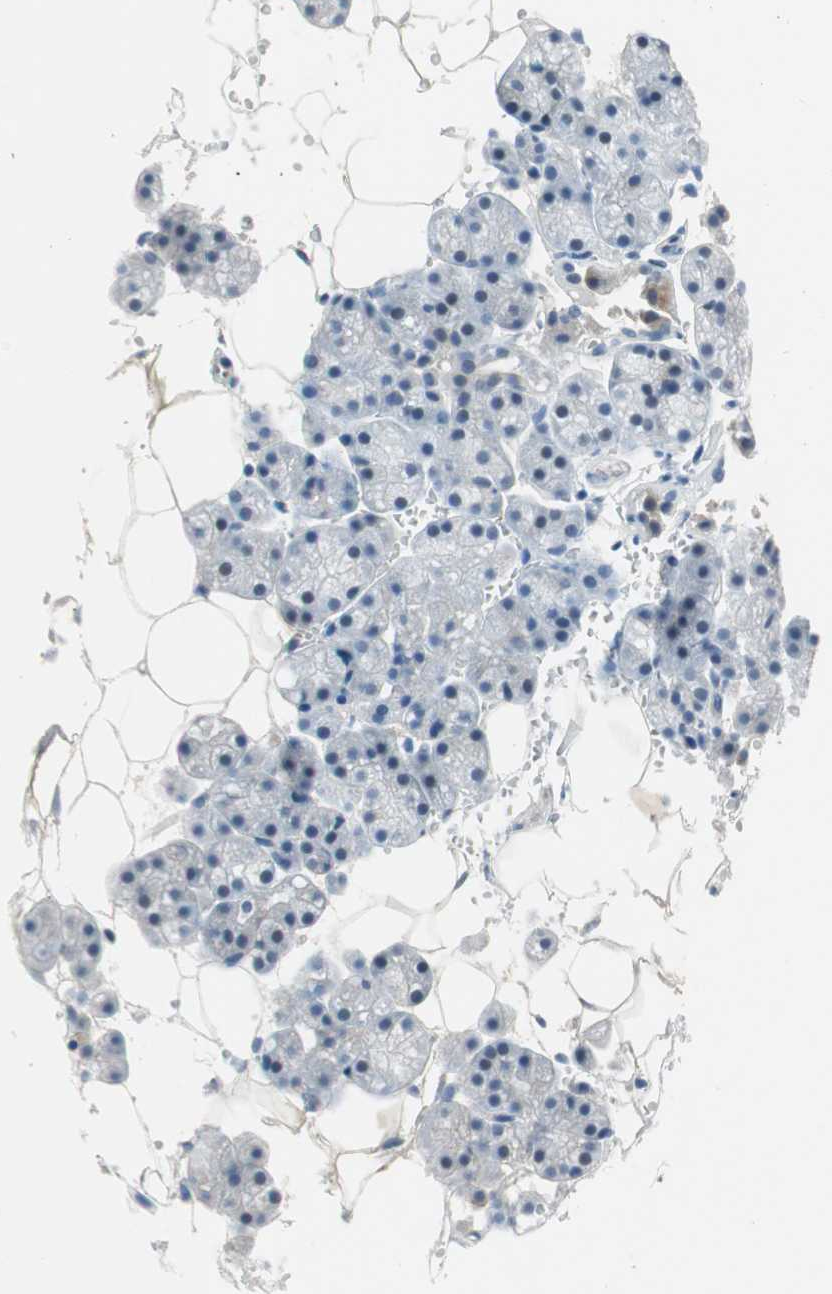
{"staining": {"intensity": "weak", "quantity": "<25%", "location": "cytoplasmic/membranous"}, "tissue": "salivary gland", "cell_type": "Glandular cells", "image_type": "normal", "snomed": [{"axis": "morphology", "description": "Normal tissue, NOS"}, {"axis": "topography", "description": "Salivary gland"}], "caption": "Immunohistochemical staining of unremarkable human salivary gland reveals no significant expression in glandular cells. (DAB (3,3'-diaminobenzidine) IHC visualized using brightfield microscopy, high magnification).", "gene": "PDZK1", "patient": {"sex": "male", "age": 62}}